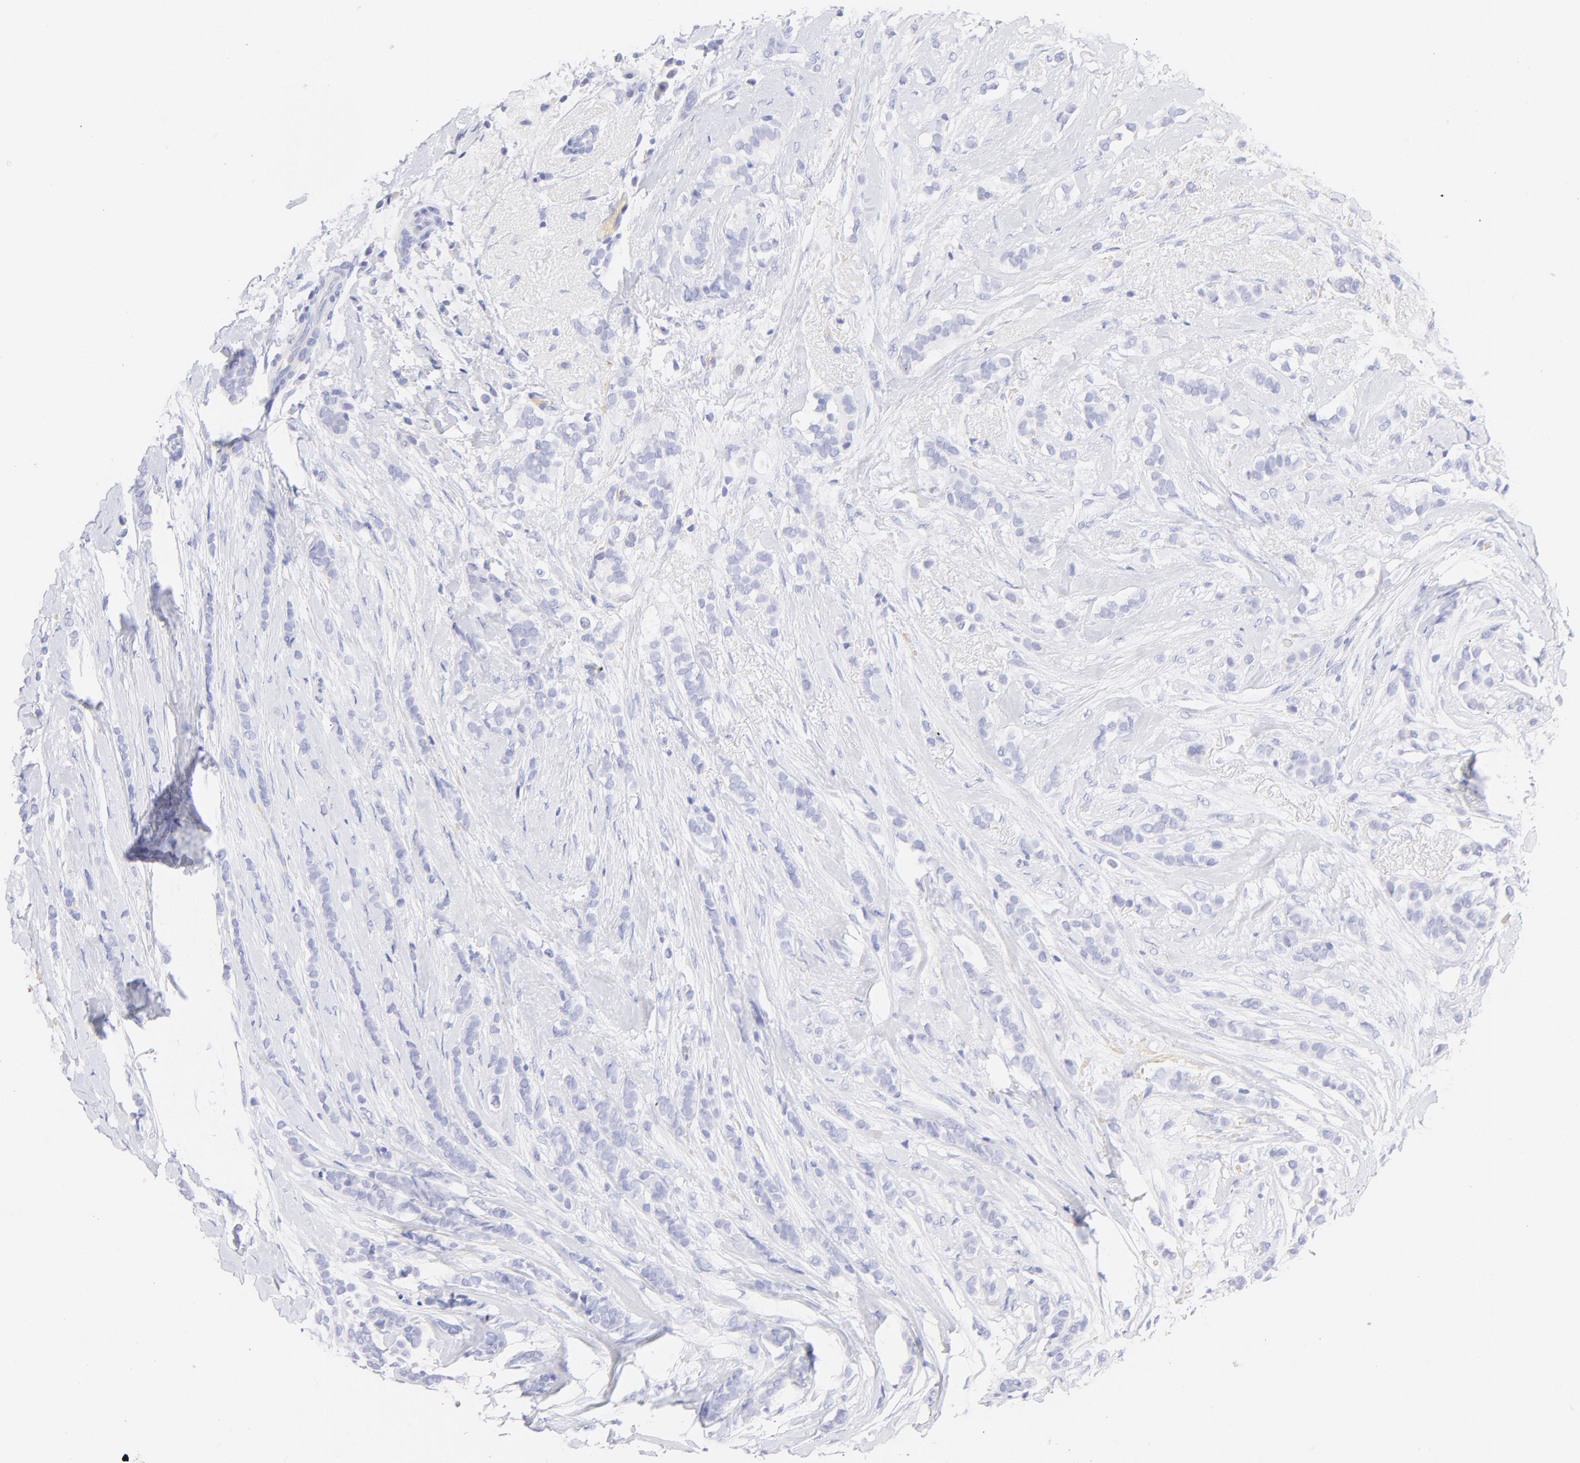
{"staining": {"intensity": "negative", "quantity": "none", "location": "none"}, "tissue": "breast cancer", "cell_type": "Tumor cells", "image_type": "cancer", "snomed": [{"axis": "morphology", "description": "Lobular carcinoma"}, {"axis": "topography", "description": "Breast"}], "caption": "Tumor cells are negative for brown protein staining in breast cancer (lobular carcinoma).", "gene": "FRMPD3", "patient": {"sex": "female", "age": 56}}